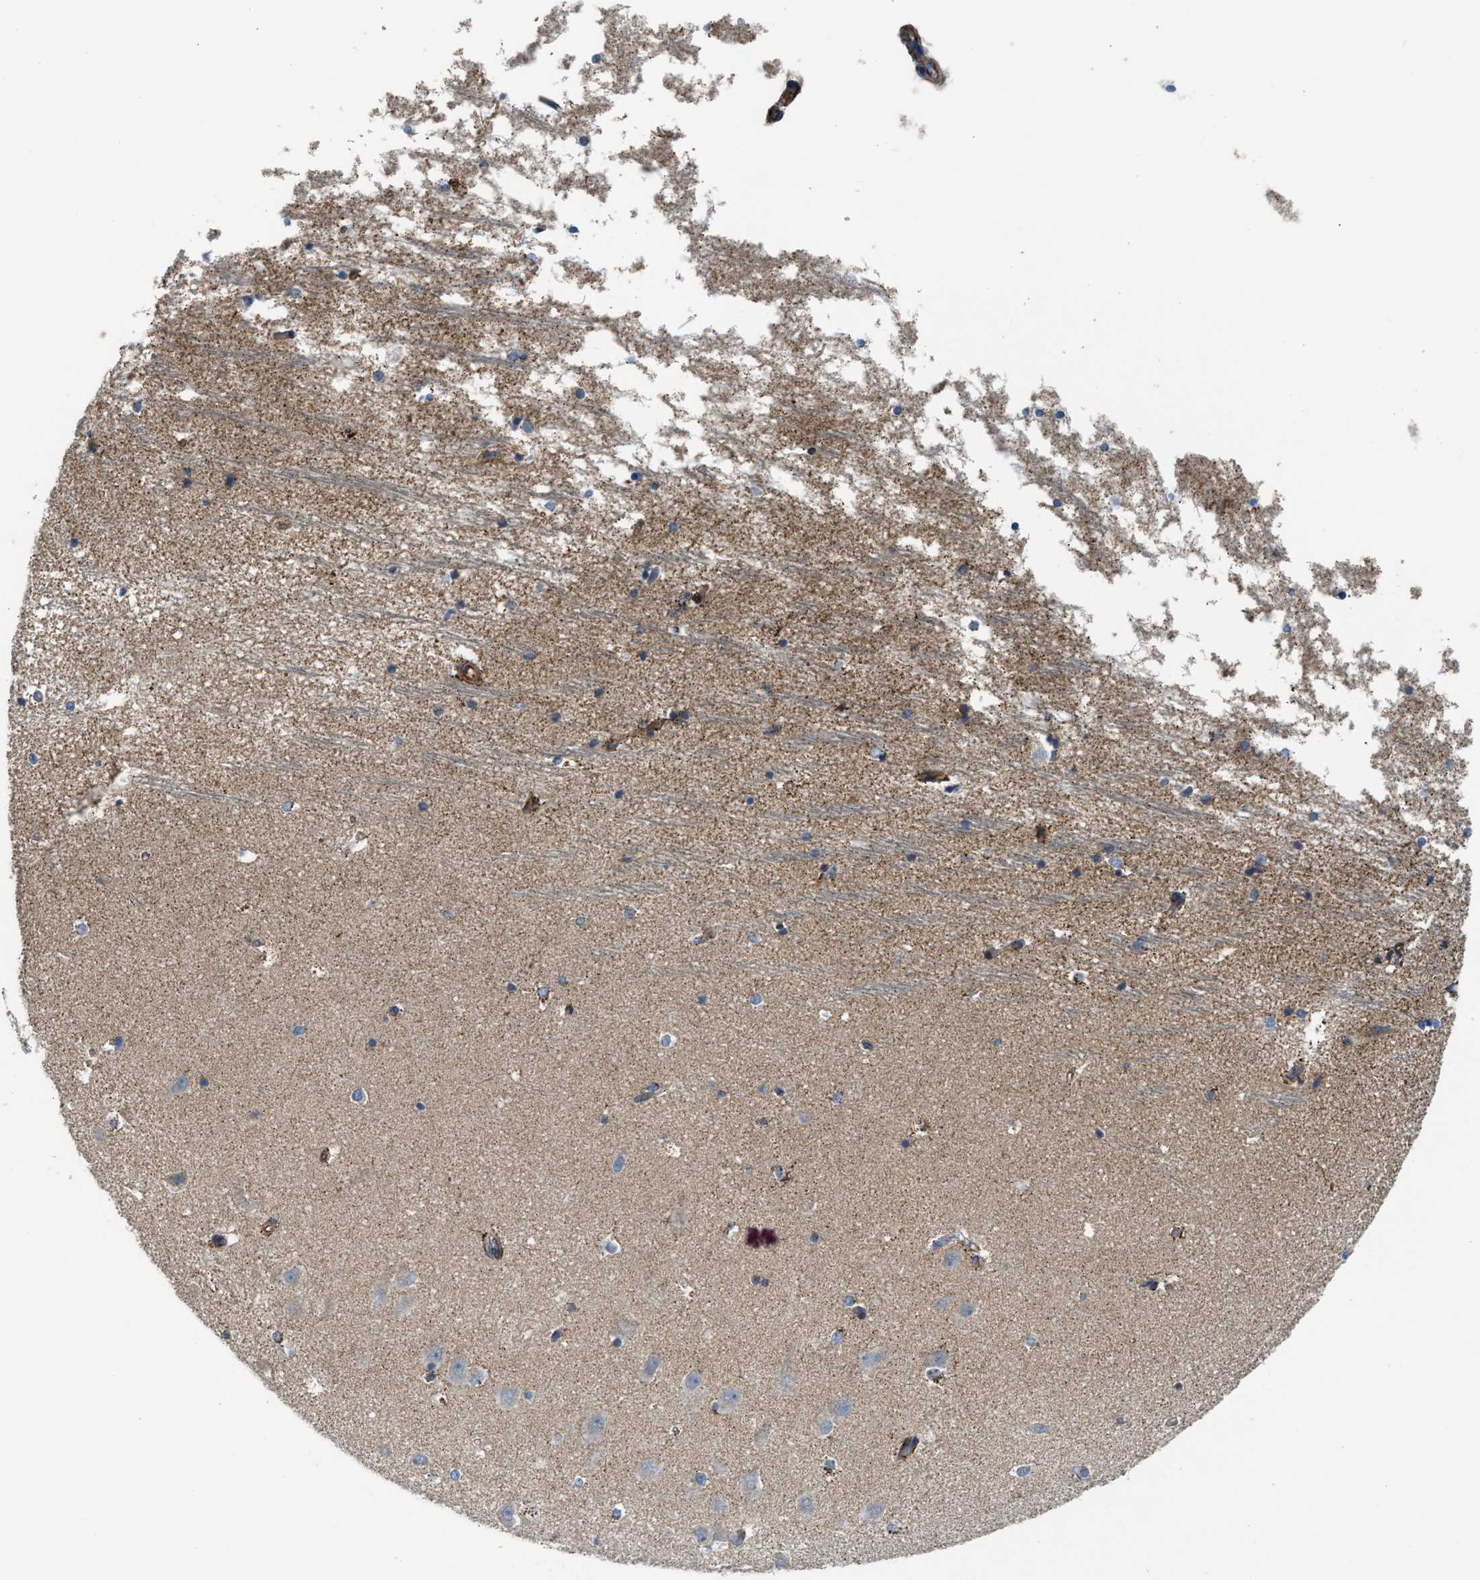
{"staining": {"intensity": "weak", "quantity": "25%-75%", "location": "cytoplasmic/membranous"}, "tissue": "hippocampus", "cell_type": "Glial cells", "image_type": "normal", "snomed": [{"axis": "morphology", "description": "Normal tissue, NOS"}, {"axis": "topography", "description": "Hippocampus"}], "caption": "Immunohistochemistry (DAB (3,3'-diaminobenzidine)) staining of unremarkable hippocampus reveals weak cytoplasmic/membranous protein expression in about 25%-75% of glial cells.", "gene": "SLC10A3", "patient": {"sex": "male", "age": 45}}